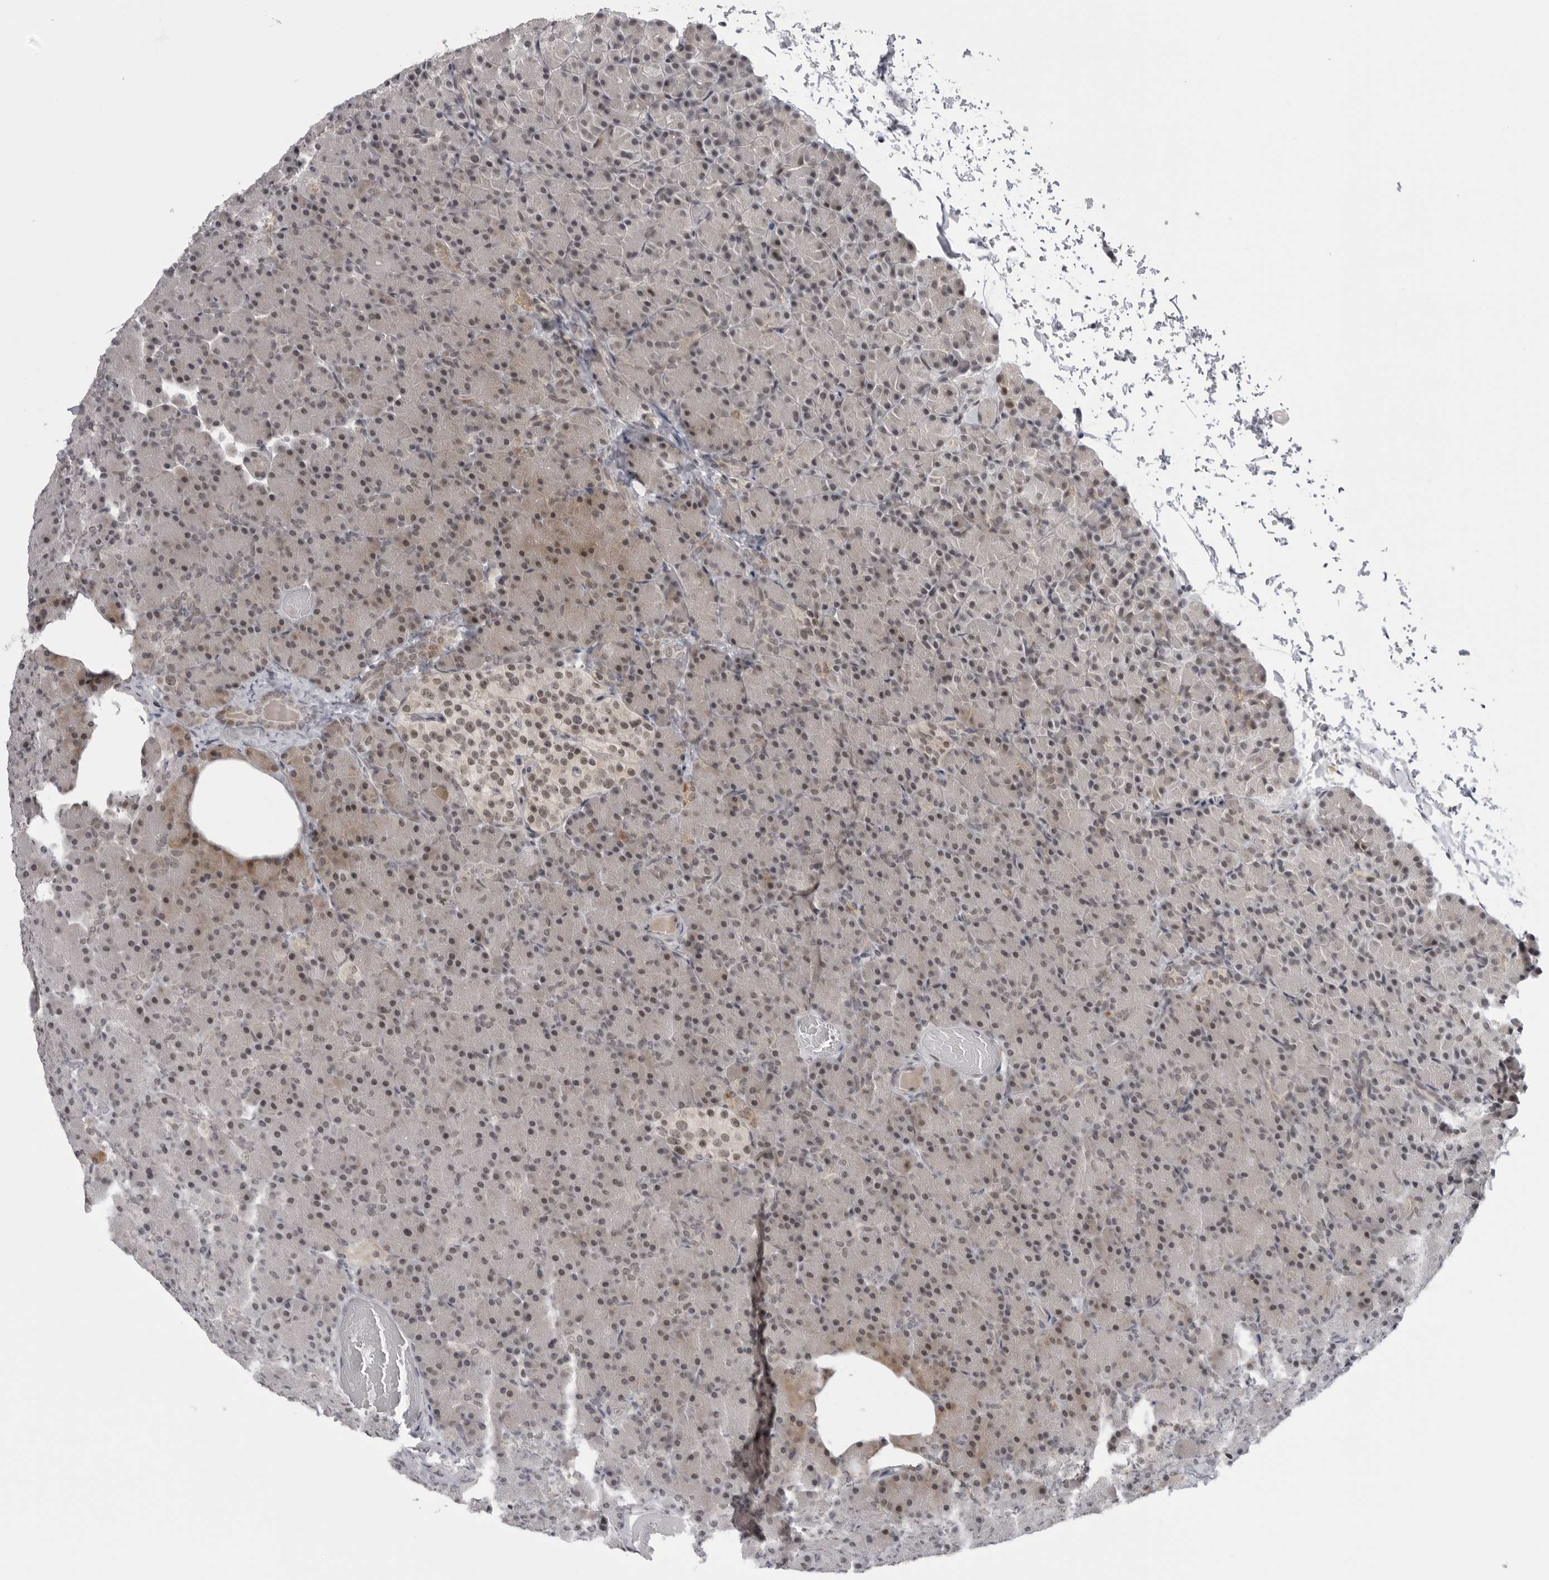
{"staining": {"intensity": "weak", "quantity": "25%-75%", "location": "nuclear"}, "tissue": "pancreas", "cell_type": "Exocrine glandular cells", "image_type": "normal", "snomed": [{"axis": "morphology", "description": "Normal tissue, NOS"}, {"axis": "topography", "description": "Pancreas"}], "caption": "A photomicrograph of pancreas stained for a protein shows weak nuclear brown staining in exocrine glandular cells. The protein is stained brown, and the nuclei are stained in blue (DAB (3,3'-diaminobenzidine) IHC with brightfield microscopy, high magnification).", "gene": "ALPK2", "patient": {"sex": "female", "age": 43}}